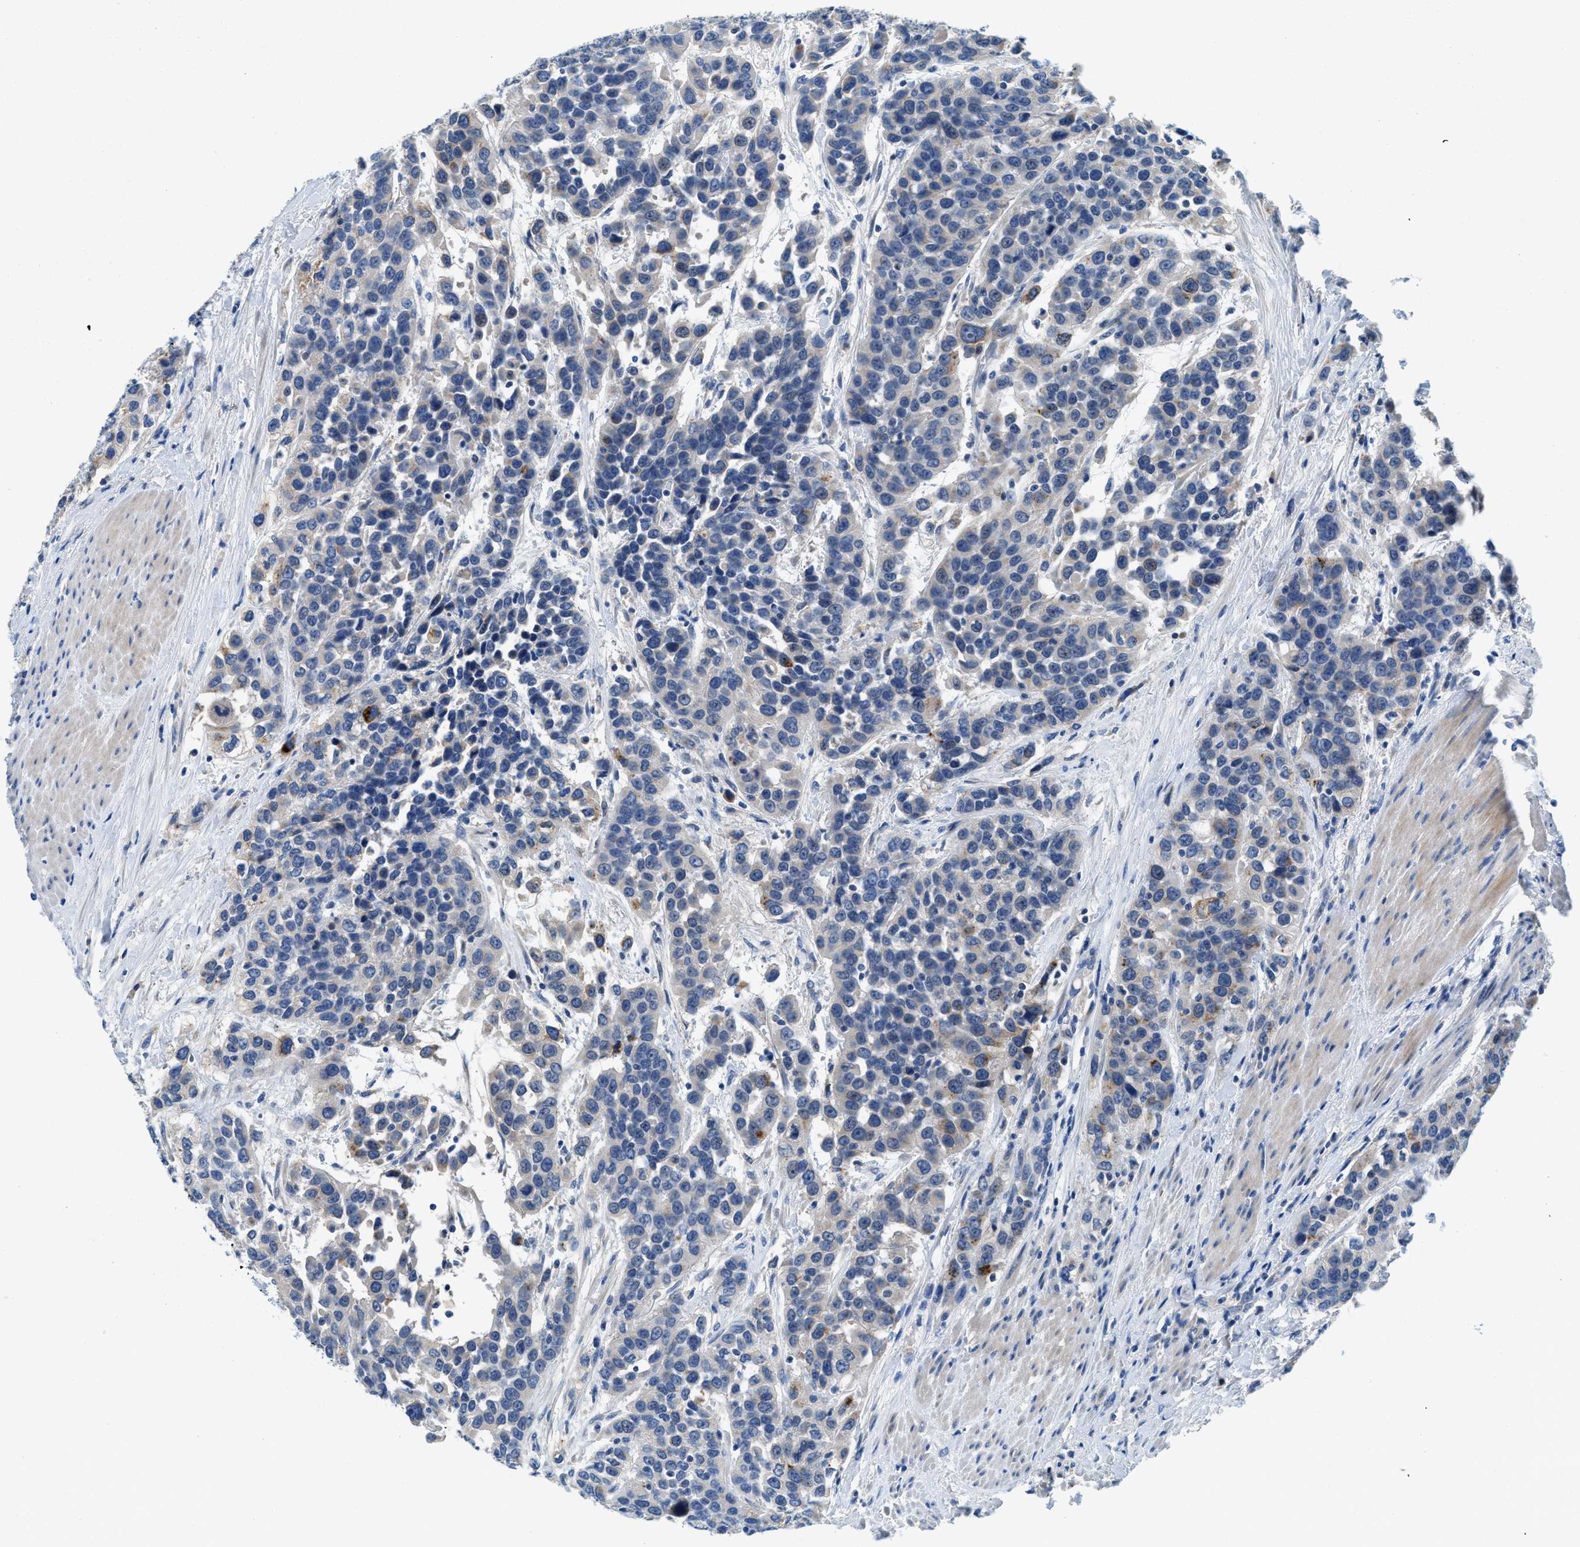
{"staining": {"intensity": "moderate", "quantity": "<25%", "location": "cytoplasmic/membranous"}, "tissue": "urothelial cancer", "cell_type": "Tumor cells", "image_type": "cancer", "snomed": [{"axis": "morphology", "description": "Urothelial carcinoma, High grade"}, {"axis": "topography", "description": "Urinary bladder"}], "caption": "Protein staining reveals moderate cytoplasmic/membranous expression in approximately <25% of tumor cells in urothelial cancer.", "gene": "TSPAN3", "patient": {"sex": "female", "age": 80}}